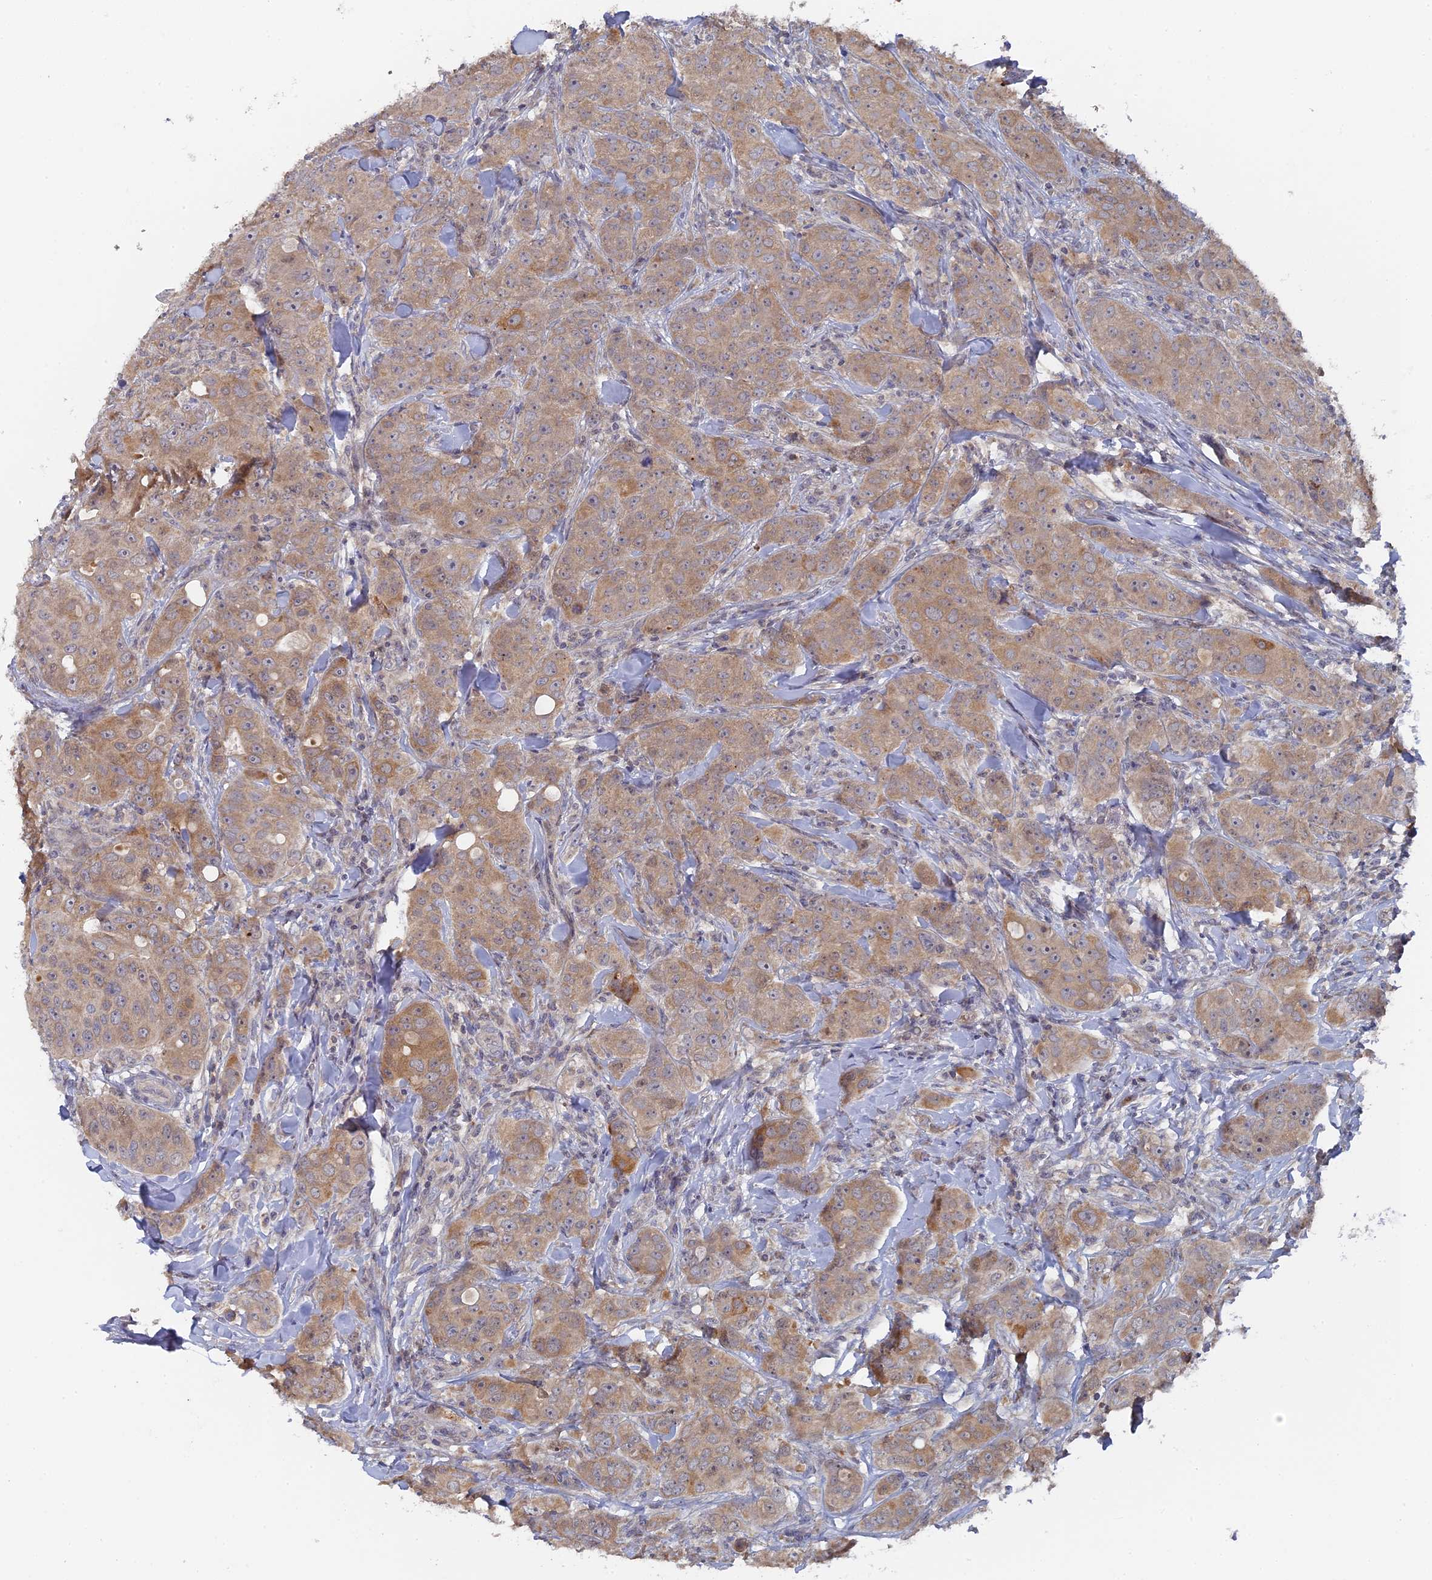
{"staining": {"intensity": "weak", "quantity": ">75%", "location": "cytoplasmic/membranous,nuclear"}, "tissue": "breast cancer", "cell_type": "Tumor cells", "image_type": "cancer", "snomed": [{"axis": "morphology", "description": "Duct carcinoma"}, {"axis": "topography", "description": "Breast"}], "caption": "Immunohistochemical staining of invasive ductal carcinoma (breast) displays low levels of weak cytoplasmic/membranous and nuclear protein staining in about >75% of tumor cells. The protein is stained brown, and the nuclei are stained in blue (DAB (3,3'-diaminobenzidine) IHC with brightfield microscopy, high magnification).", "gene": "MIGA2", "patient": {"sex": "female", "age": 43}}